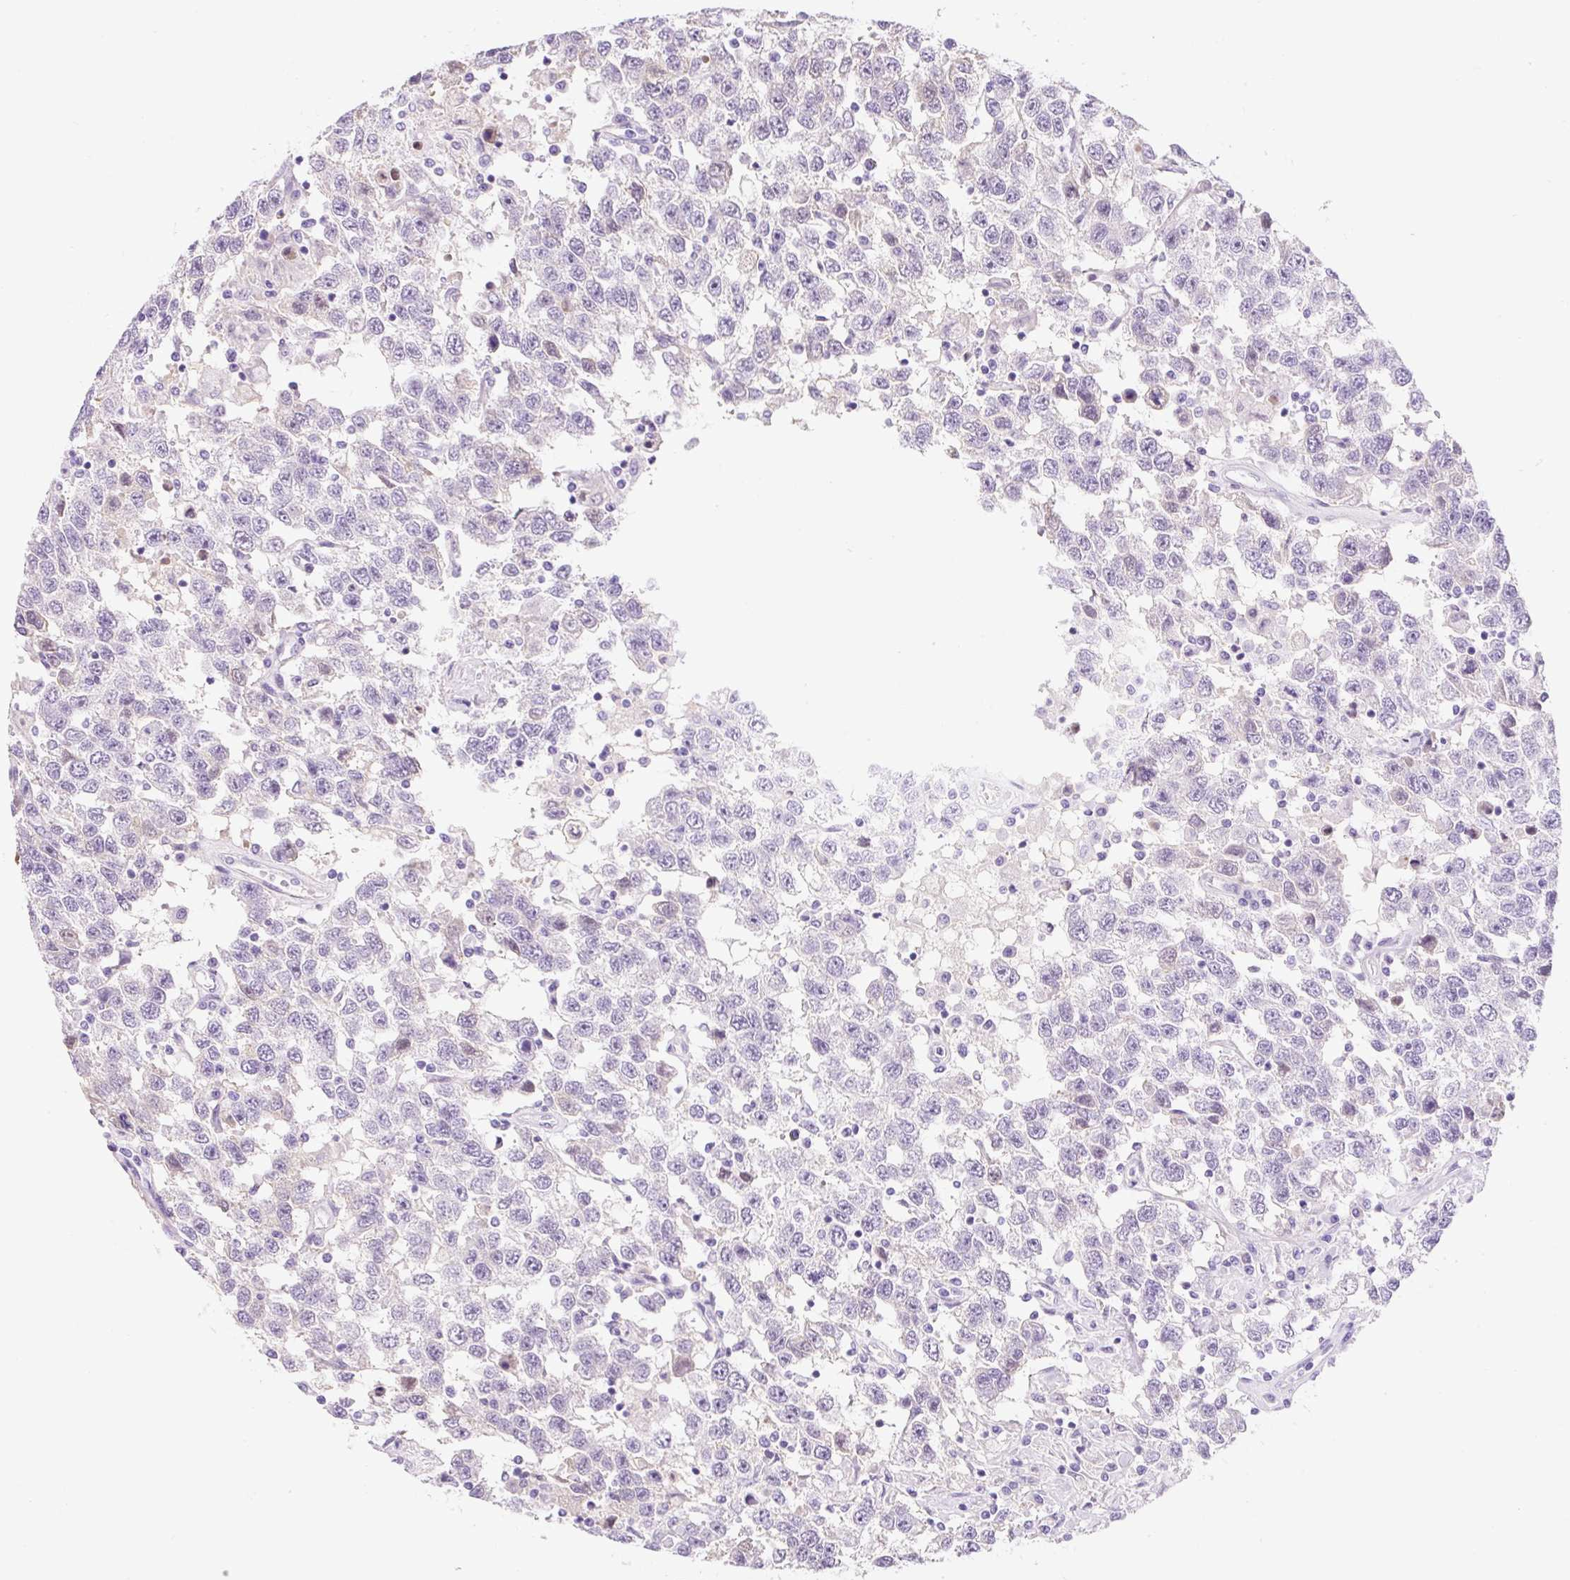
{"staining": {"intensity": "weak", "quantity": "25%-75%", "location": "nuclear"}, "tissue": "testis cancer", "cell_type": "Tumor cells", "image_type": "cancer", "snomed": [{"axis": "morphology", "description": "Seminoma, NOS"}, {"axis": "topography", "description": "Testis"}], "caption": "Testis seminoma stained with DAB immunohistochemistry (IHC) demonstrates low levels of weak nuclear staining in approximately 25%-75% of tumor cells.", "gene": "ZNF121", "patient": {"sex": "male", "age": 41}}